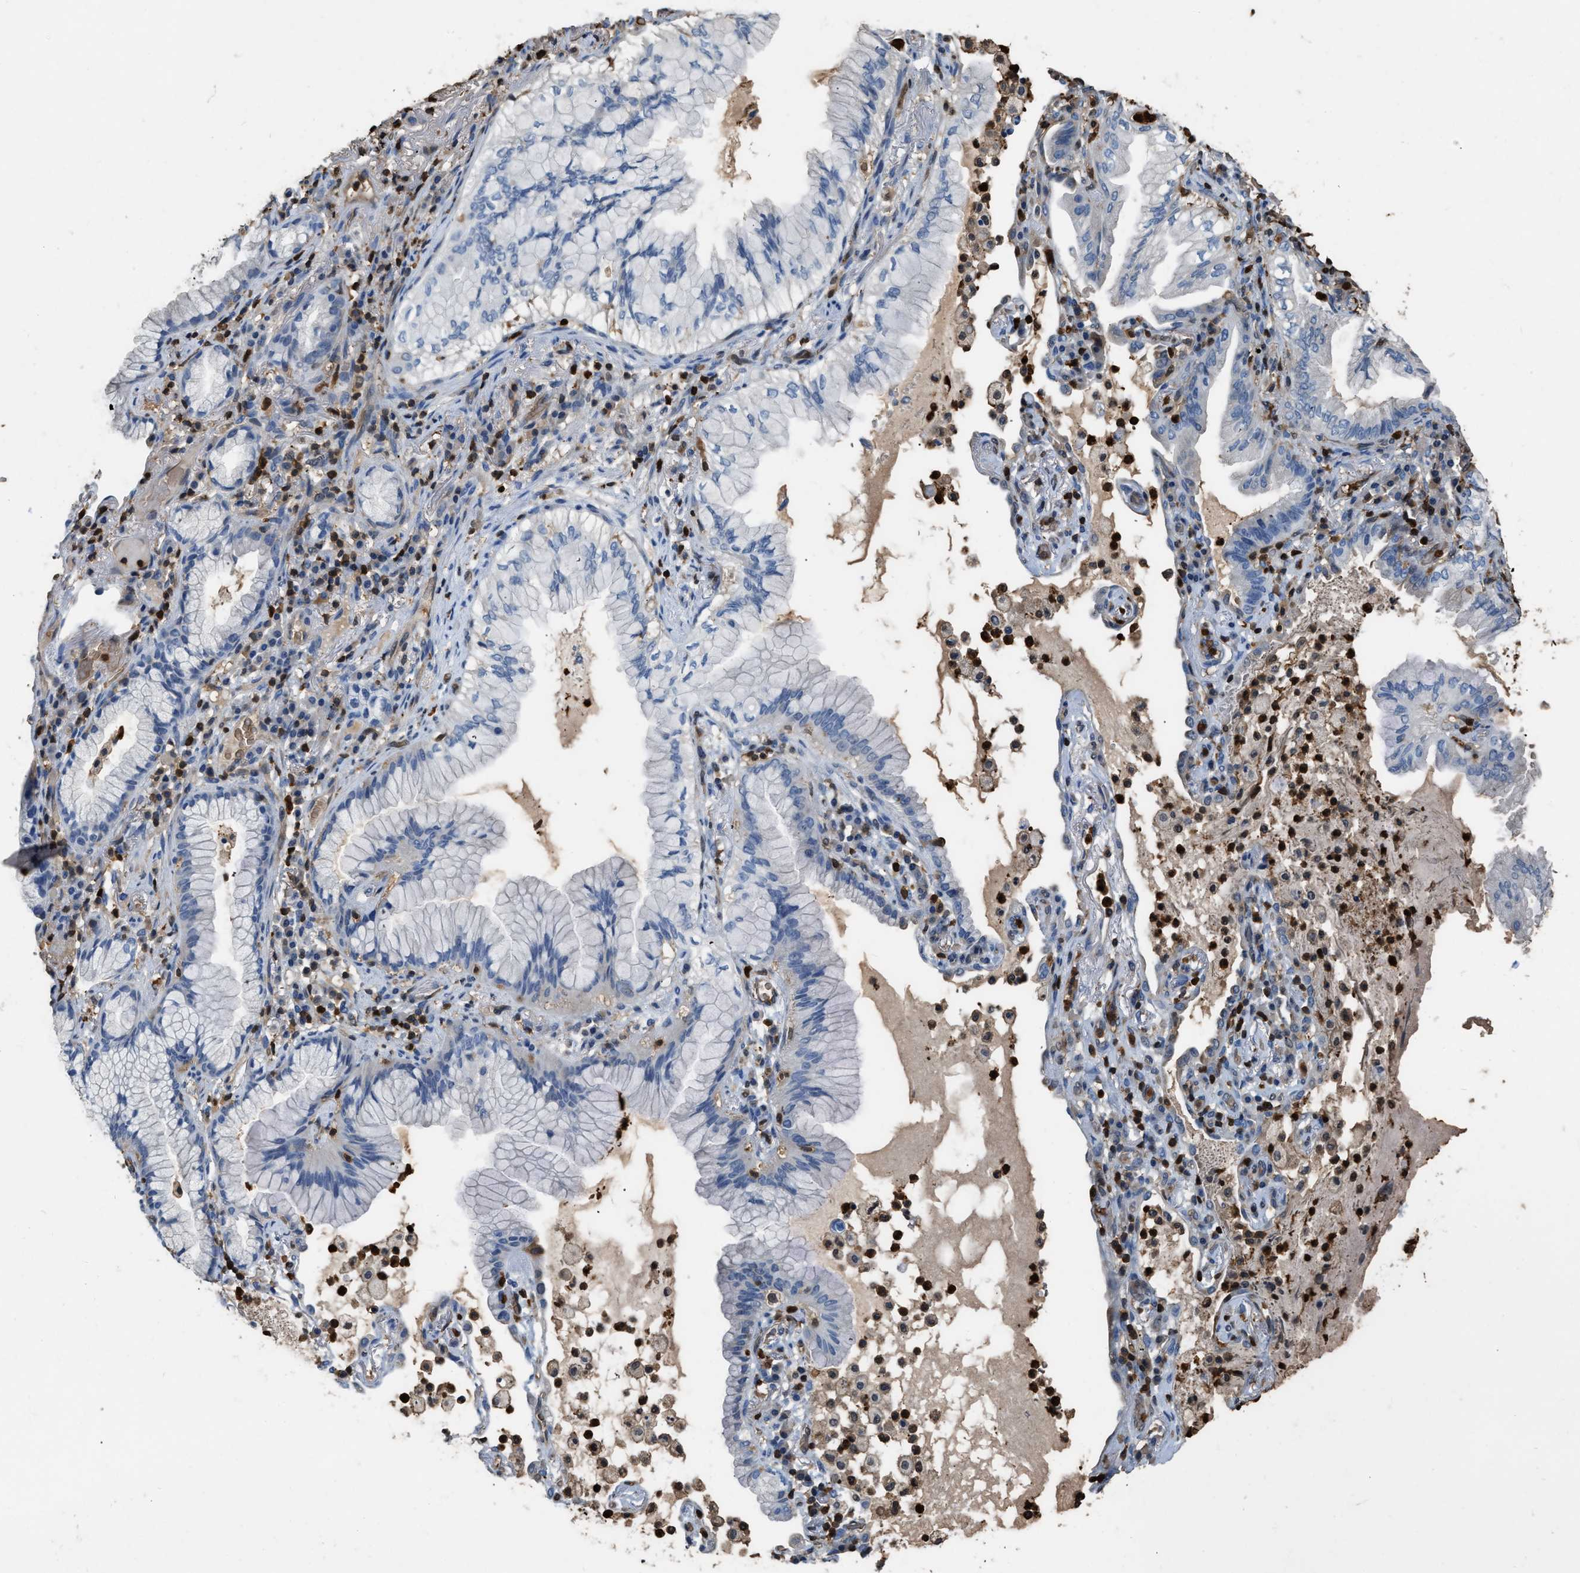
{"staining": {"intensity": "negative", "quantity": "none", "location": "none"}, "tissue": "lung cancer", "cell_type": "Tumor cells", "image_type": "cancer", "snomed": [{"axis": "morphology", "description": "Adenocarcinoma, NOS"}, {"axis": "topography", "description": "Lung"}], "caption": "Tumor cells are negative for brown protein staining in adenocarcinoma (lung).", "gene": "ARHGDIB", "patient": {"sex": "female", "age": 70}}